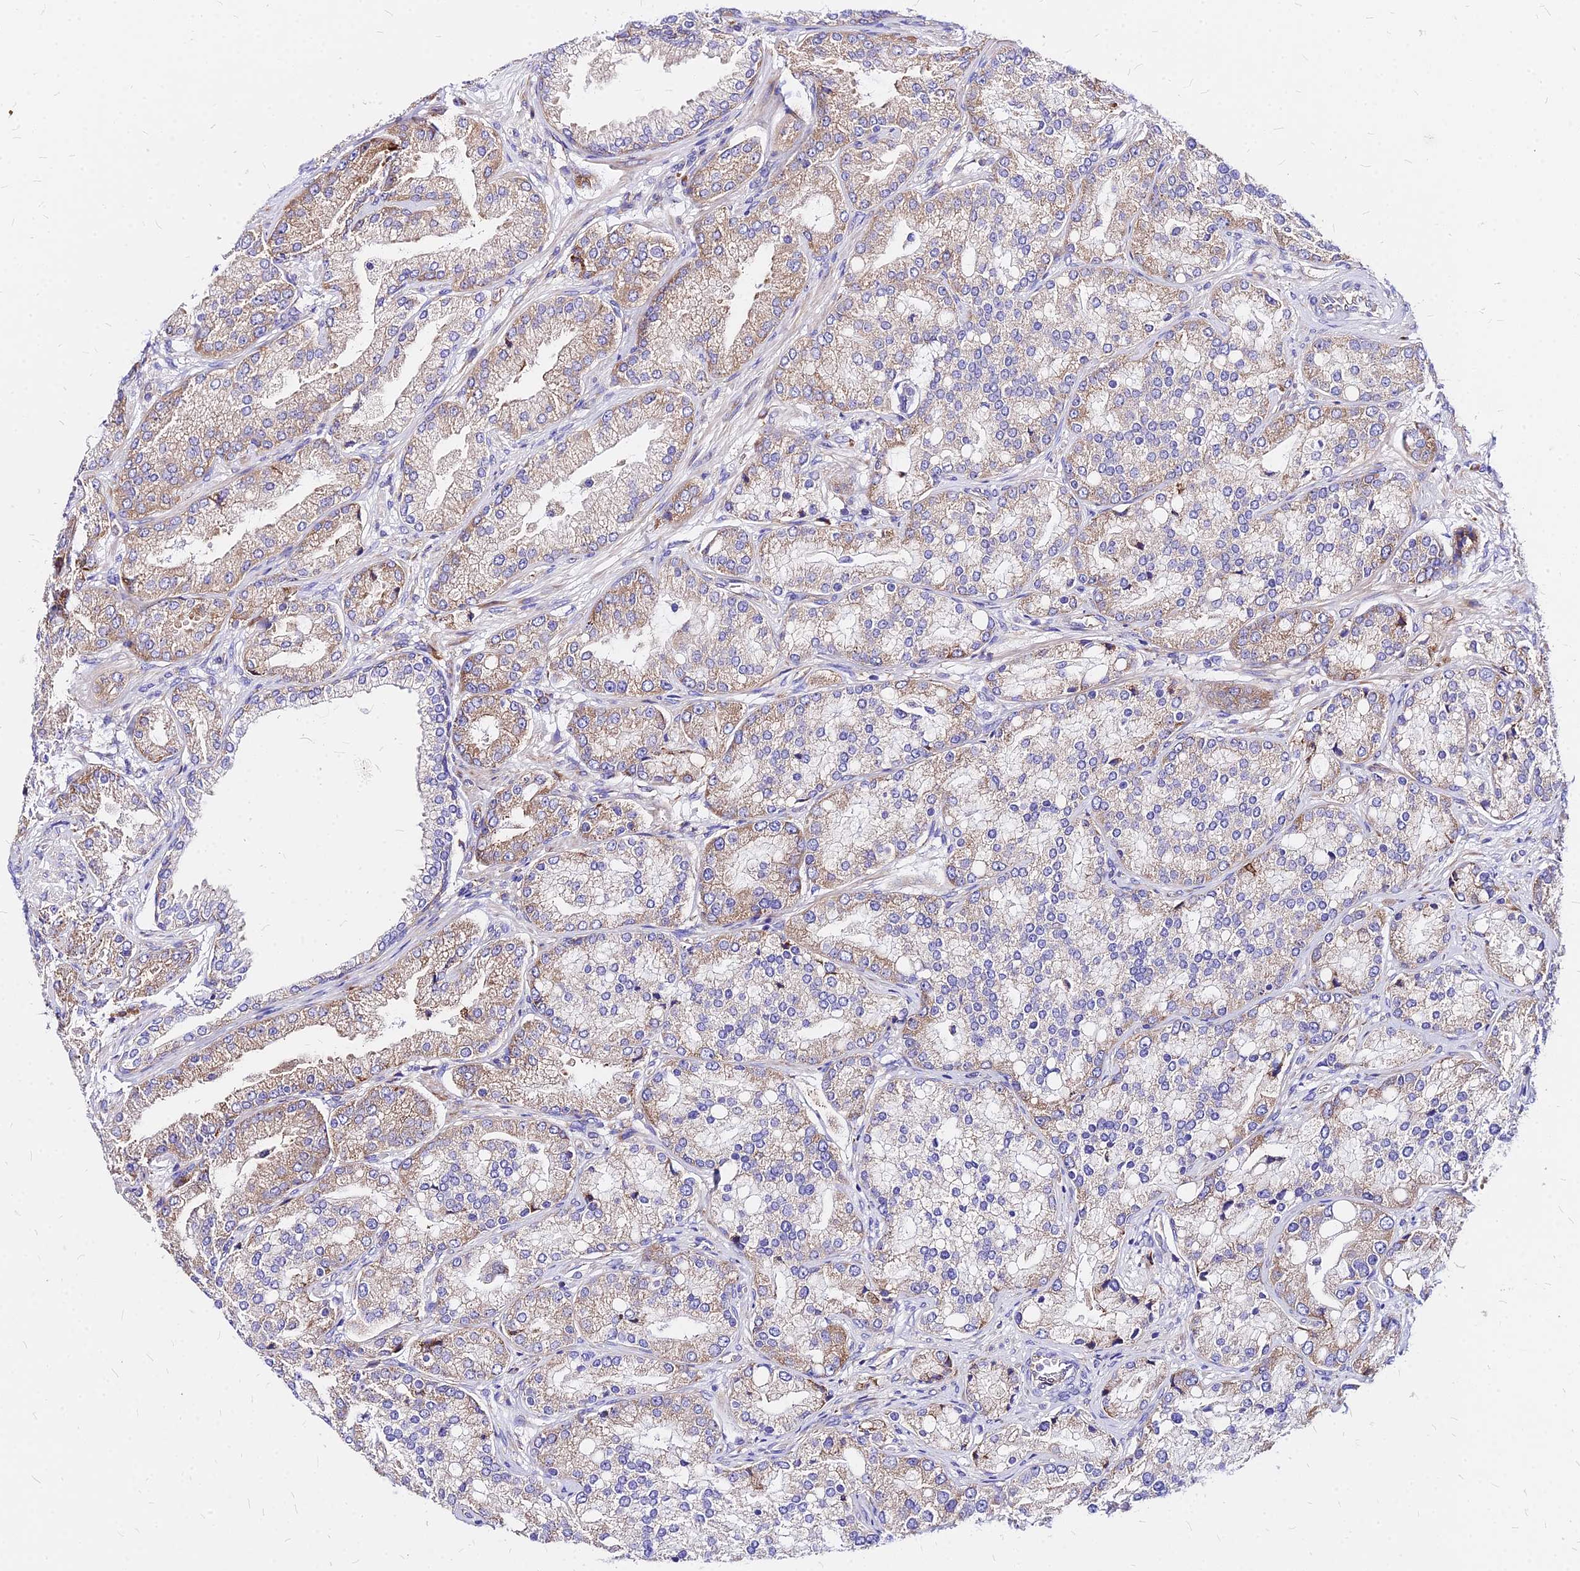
{"staining": {"intensity": "moderate", "quantity": "25%-75%", "location": "cytoplasmic/membranous"}, "tissue": "prostate cancer", "cell_type": "Tumor cells", "image_type": "cancer", "snomed": [{"axis": "morphology", "description": "Adenocarcinoma, High grade"}, {"axis": "topography", "description": "Prostate"}], "caption": "Brown immunohistochemical staining in high-grade adenocarcinoma (prostate) displays moderate cytoplasmic/membranous positivity in about 25%-75% of tumor cells. Nuclei are stained in blue.", "gene": "RPL19", "patient": {"sex": "male", "age": 71}}